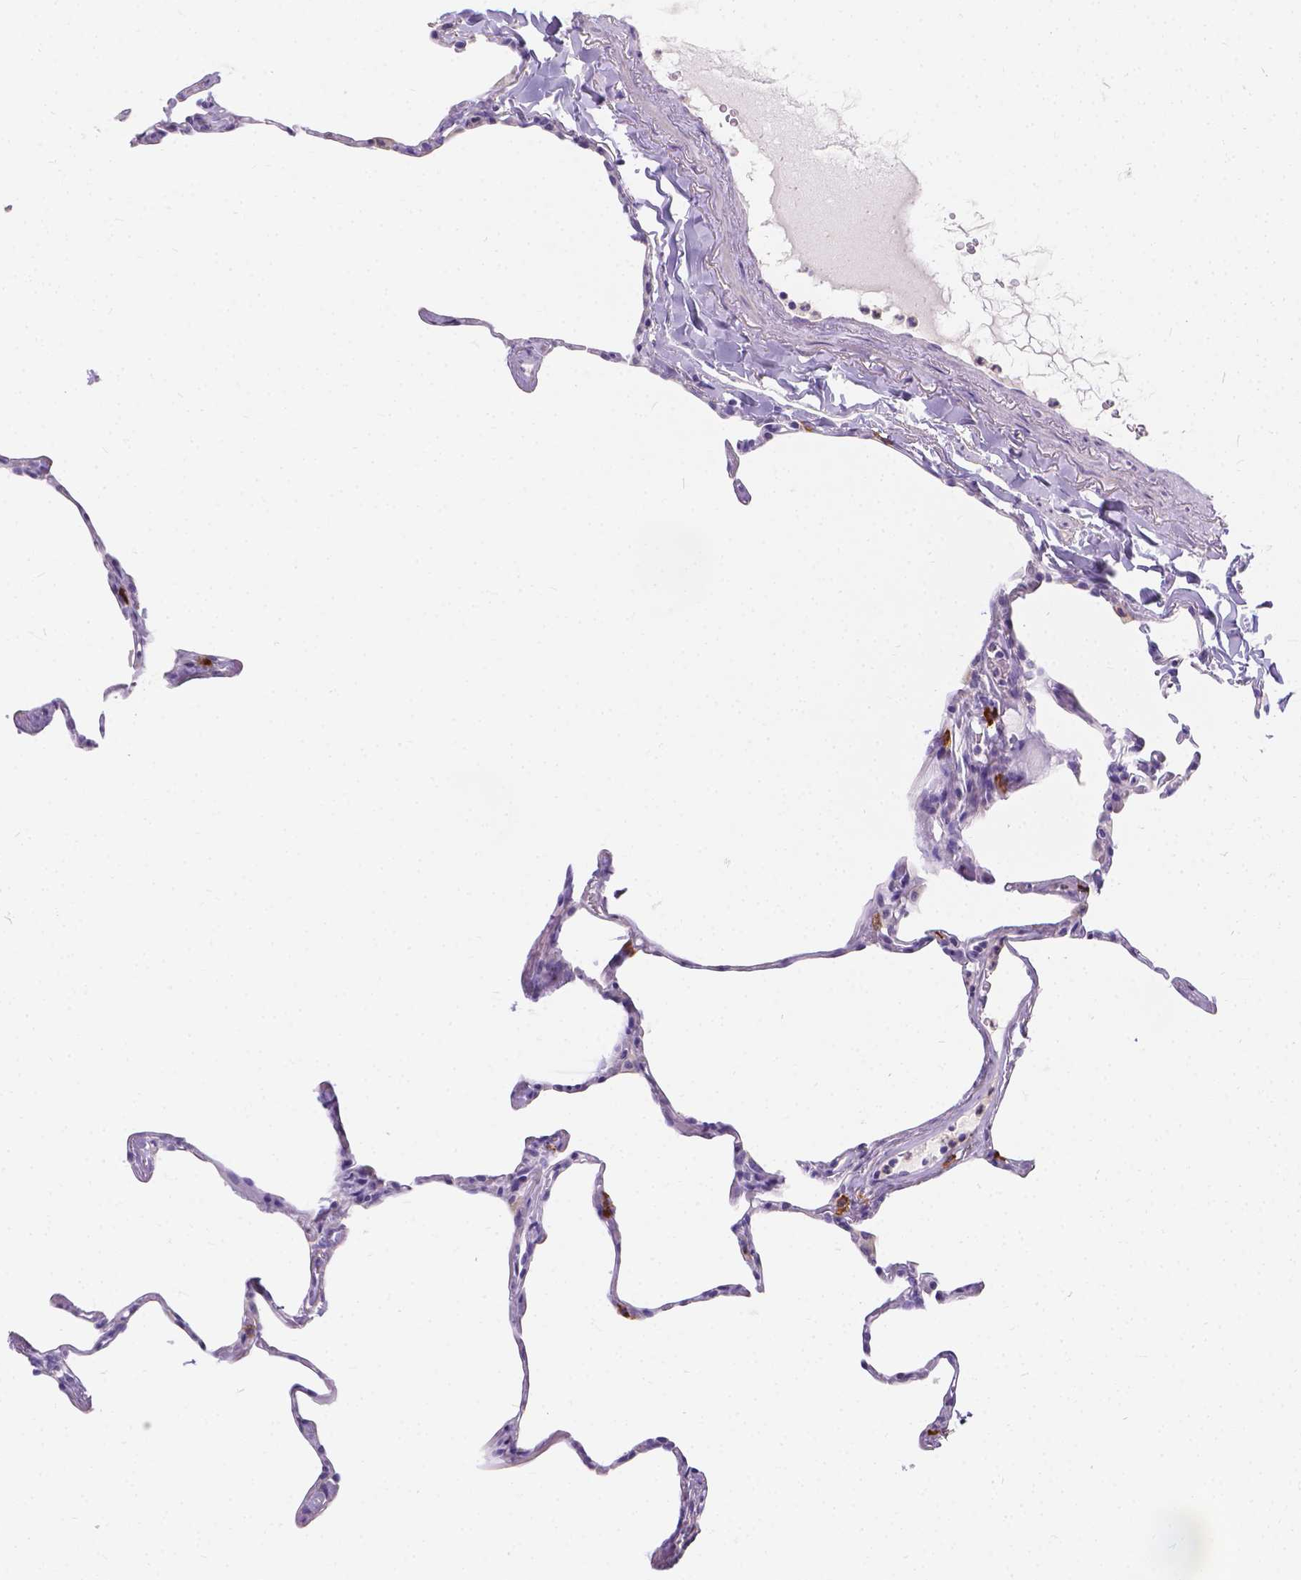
{"staining": {"intensity": "negative", "quantity": "none", "location": "none"}, "tissue": "lung", "cell_type": "Alveolar cells", "image_type": "normal", "snomed": [{"axis": "morphology", "description": "Normal tissue, NOS"}, {"axis": "topography", "description": "Lung"}], "caption": "Alveolar cells show no significant staining in normal lung. (DAB immunohistochemistry (IHC), high magnification).", "gene": "GNRHR", "patient": {"sex": "male", "age": 65}}